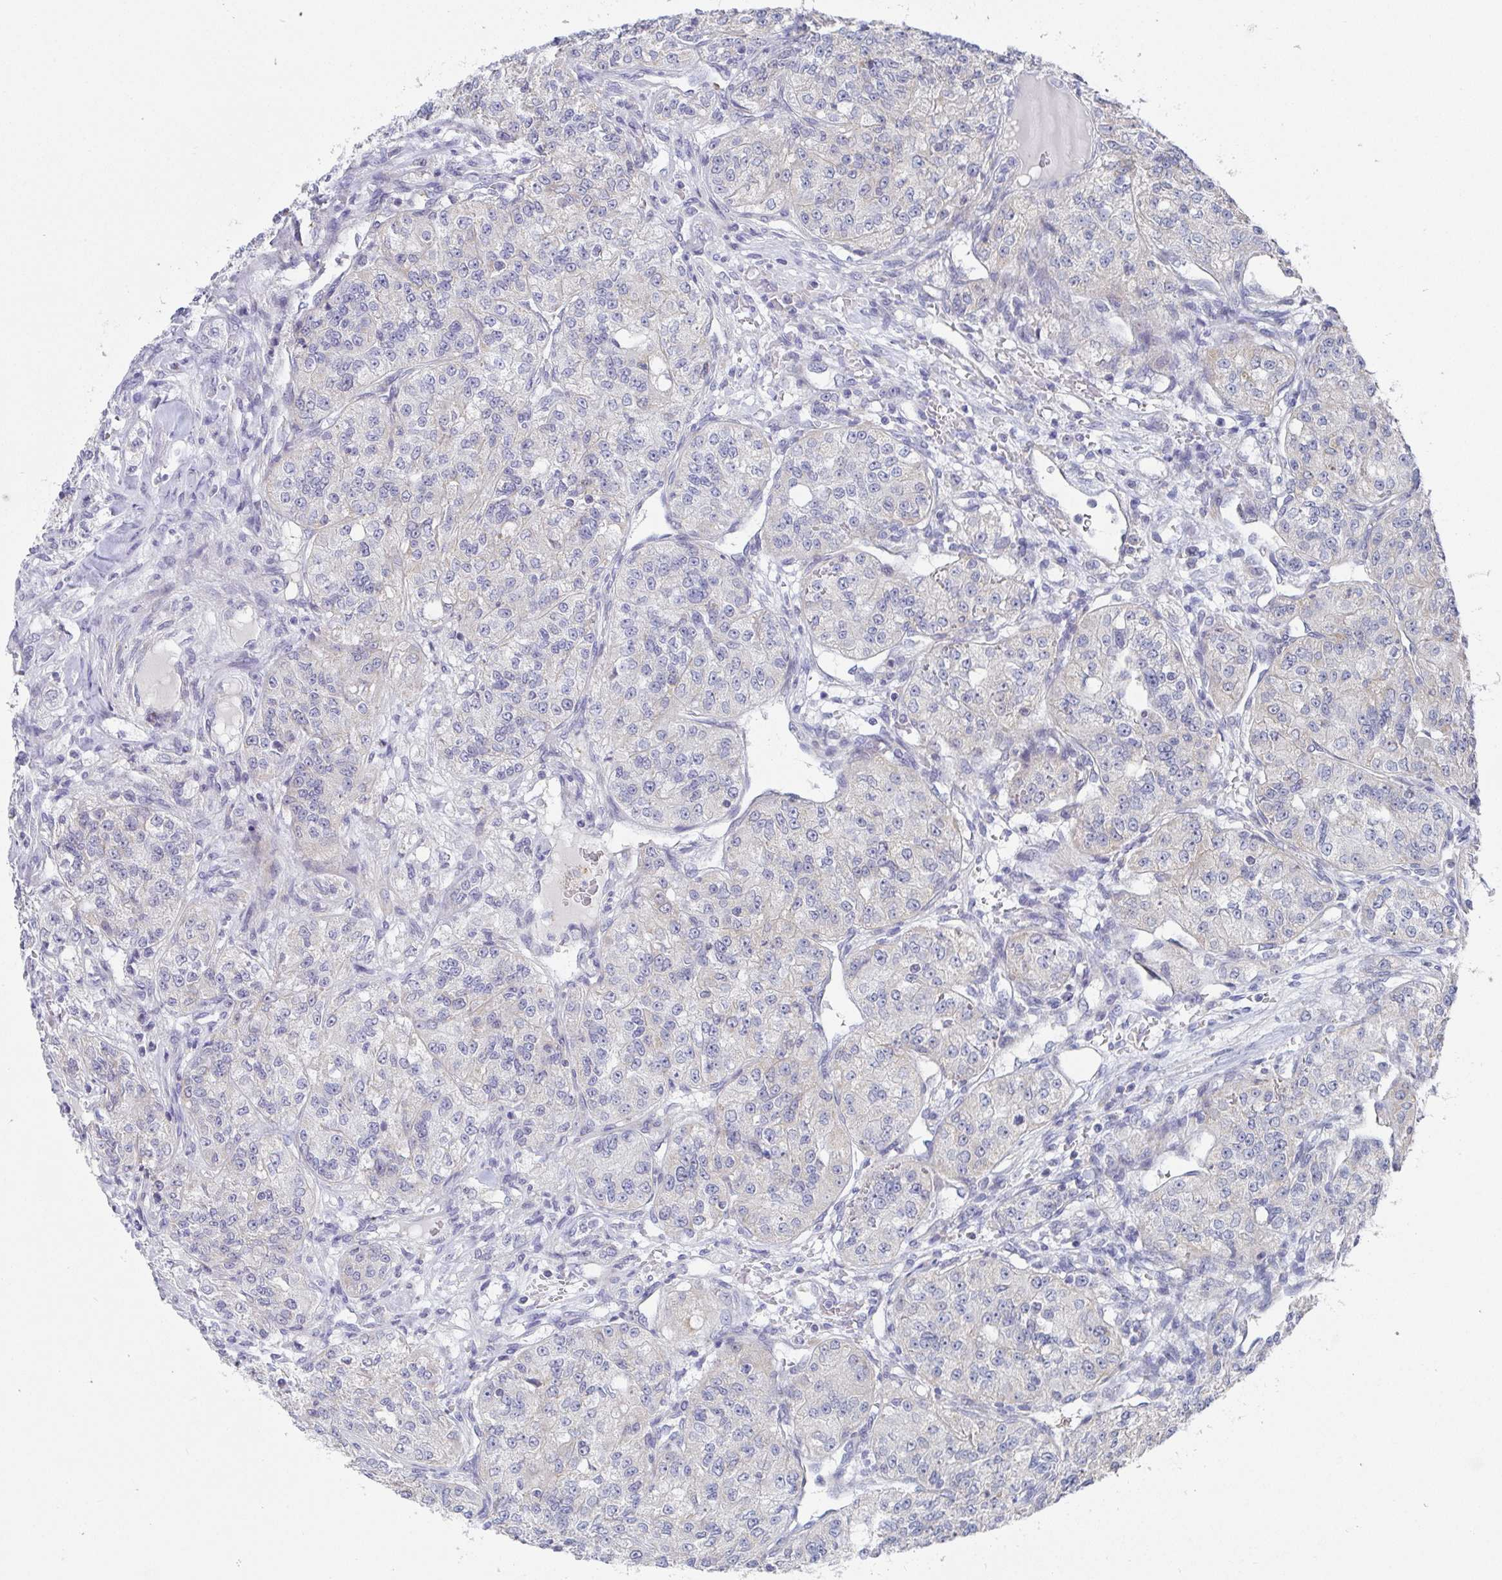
{"staining": {"intensity": "negative", "quantity": "none", "location": "none"}, "tissue": "renal cancer", "cell_type": "Tumor cells", "image_type": "cancer", "snomed": [{"axis": "morphology", "description": "Adenocarcinoma, NOS"}, {"axis": "topography", "description": "Kidney"}], "caption": "Immunohistochemistry (IHC) of renal cancer (adenocarcinoma) reveals no positivity in tumor cells. (DAB immunohistochemistry visualized using brightfield microscopy, high magnification).", "gene": "ATP5F1C", "patient": {"sex": "female", "age": 63}}